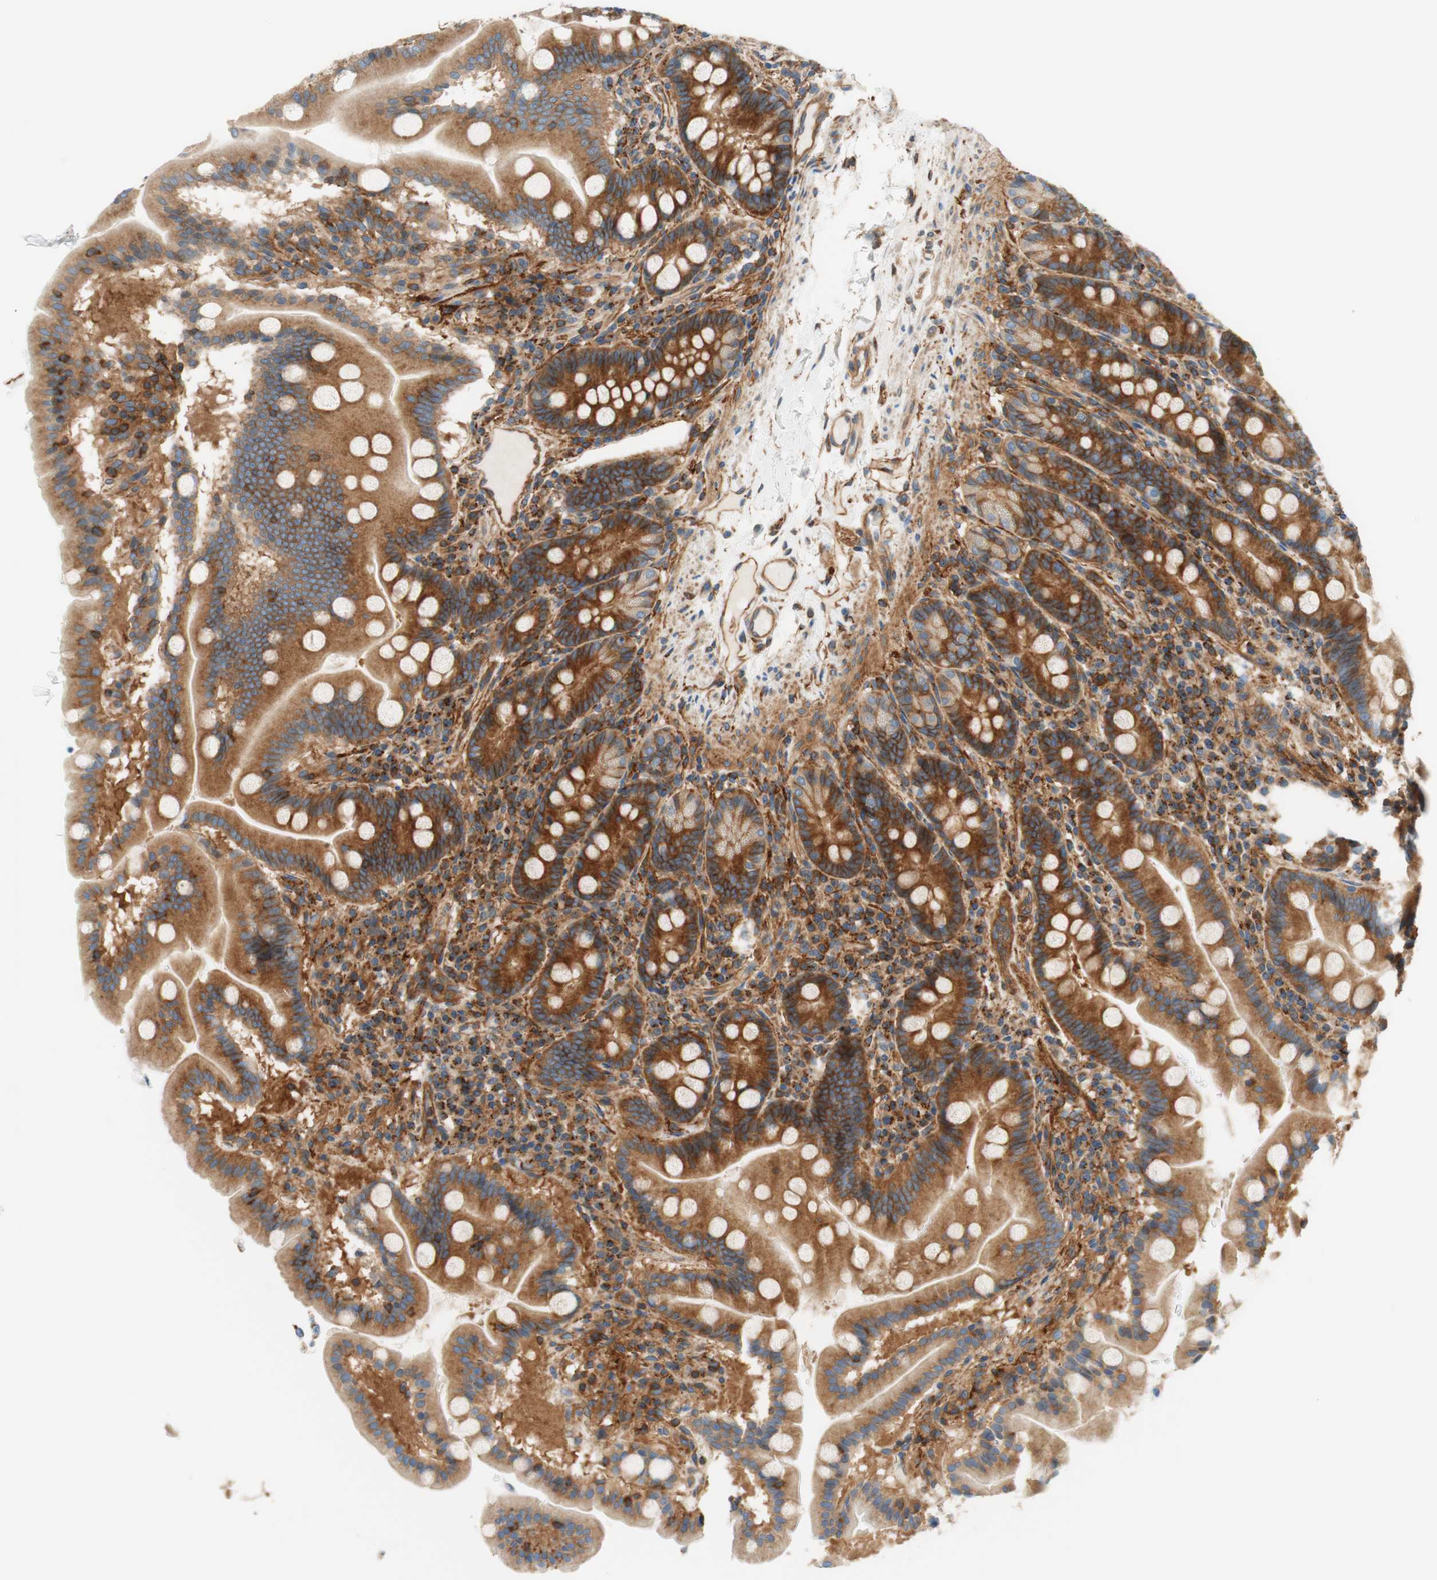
{"staining": {"intensity": "strong", "quantity": ">75%", "location": "cytoplasmic/membranous"}, "tissue": "duodenum", "cell_type": "Glandular cells", "image_type": "normal", "snomed": [{"axis": "morphology", "description": "Normal tissue, NOS"}, {"axis": "topography", "description": "Duodenum"}], "caption": "Glandular cells exhibit strong cytoplasmic/membranous expression in approximately >75% of cells in benign duodenum.", "gene": "VPS26A", "patient": {"sex": "male", "age": 50}}